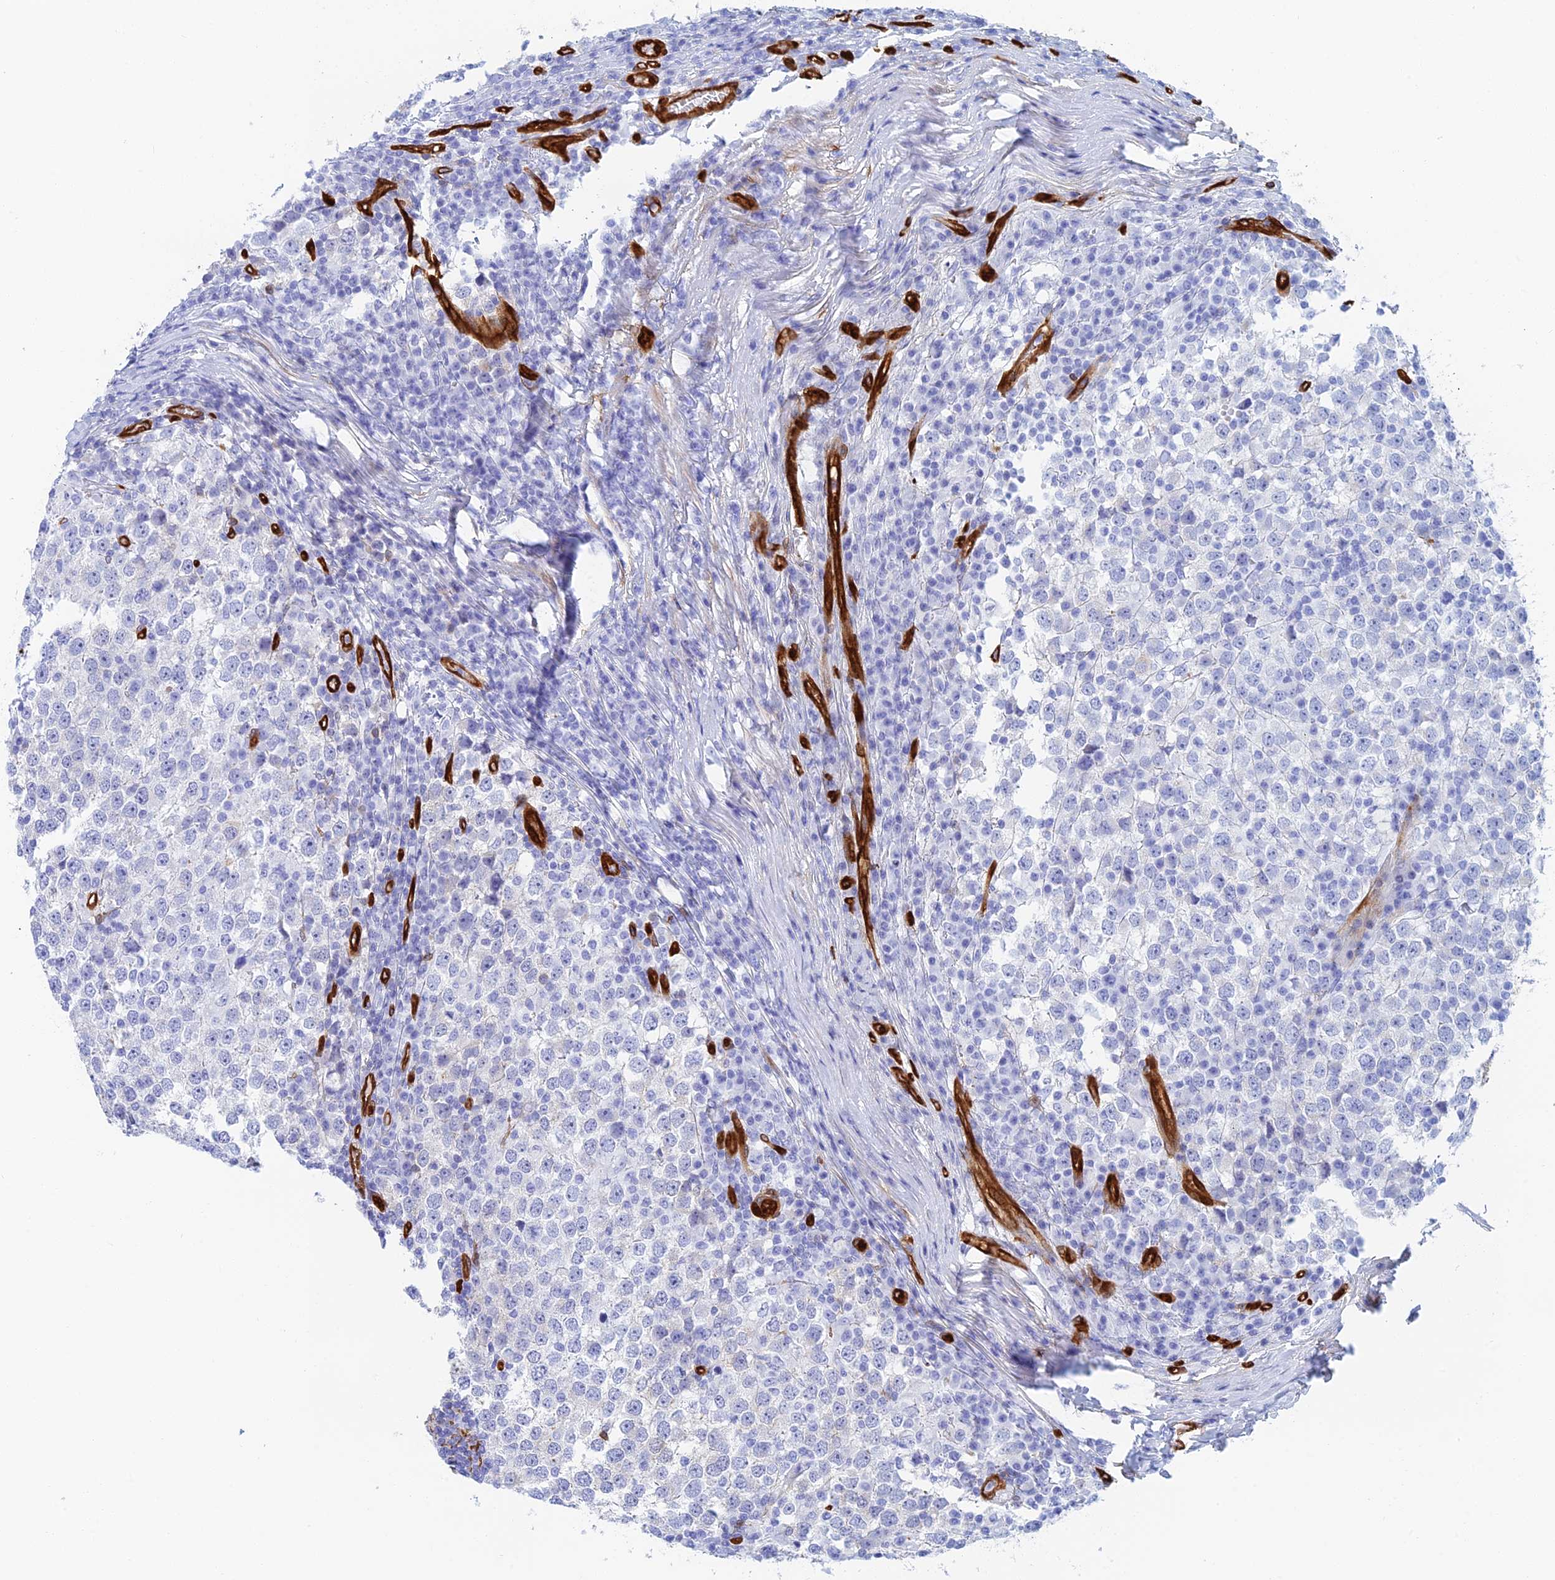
{"staining": {"intensity": "negative", "quantity": "none", "location": "none"}, "tissue": "testis cancer", "cell_type": "Tumor cells", "image_type": "cancer", "snomed": [{"axis": "morphology", "description": "Seminoma, NOS"}, {"axis": "topography", "description": "Testis"}], "caption": "Immunohistochemistry (IHC) histopathology image of neoplastic tissue: human testis cancer (seminoma) stained with DAB reveals no significant protein expression in tumor cells. Brightfield microscopy of immunohistochemistry (IHC) stained with DAB (brown) and hematoxylin (blue), captured at high magnification.", "gene": "CRIP2", "patient": {"sex": "male", "age": 65}}